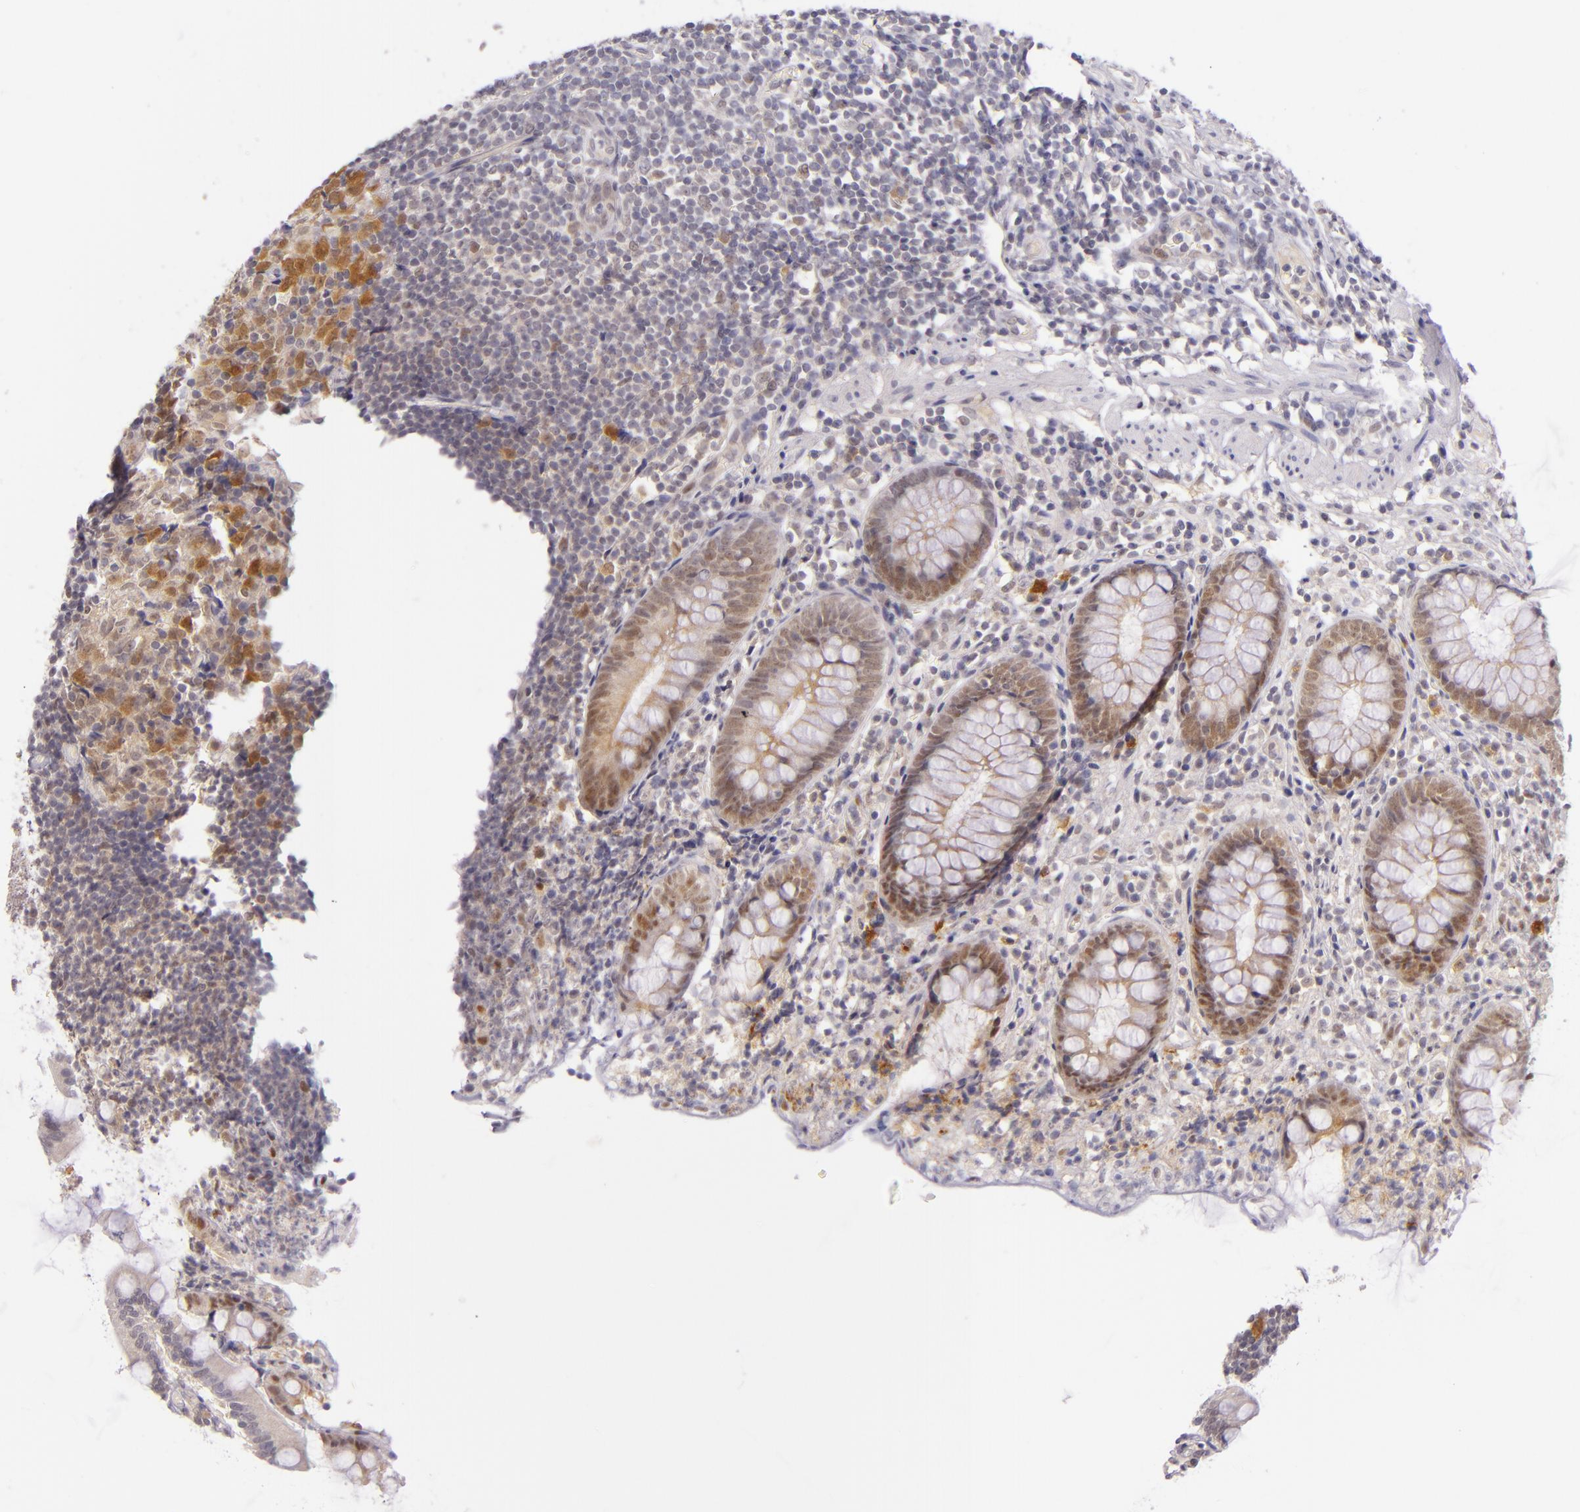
{"staining": {"intensity": "moderate", "quantity": "25%-75%", "location": "cytoplasmic/membranous,nuclear"}, "tissue": "appendix", "cell_type": "Glandular cells", "image_type": "normal", "snomed": [{"axis": "morphology", "description": "Normal tissue, NOS"}, {"axis": "topography", "description": "Appendix"}], "caption": "Protein staining of normal appendix displays moderate cytoplasmic/membranous,nuclear staining in about 25%-75% of glandular cells.", "gene": "CSE1L", "patient": {"sex": "male", "age": 38}}